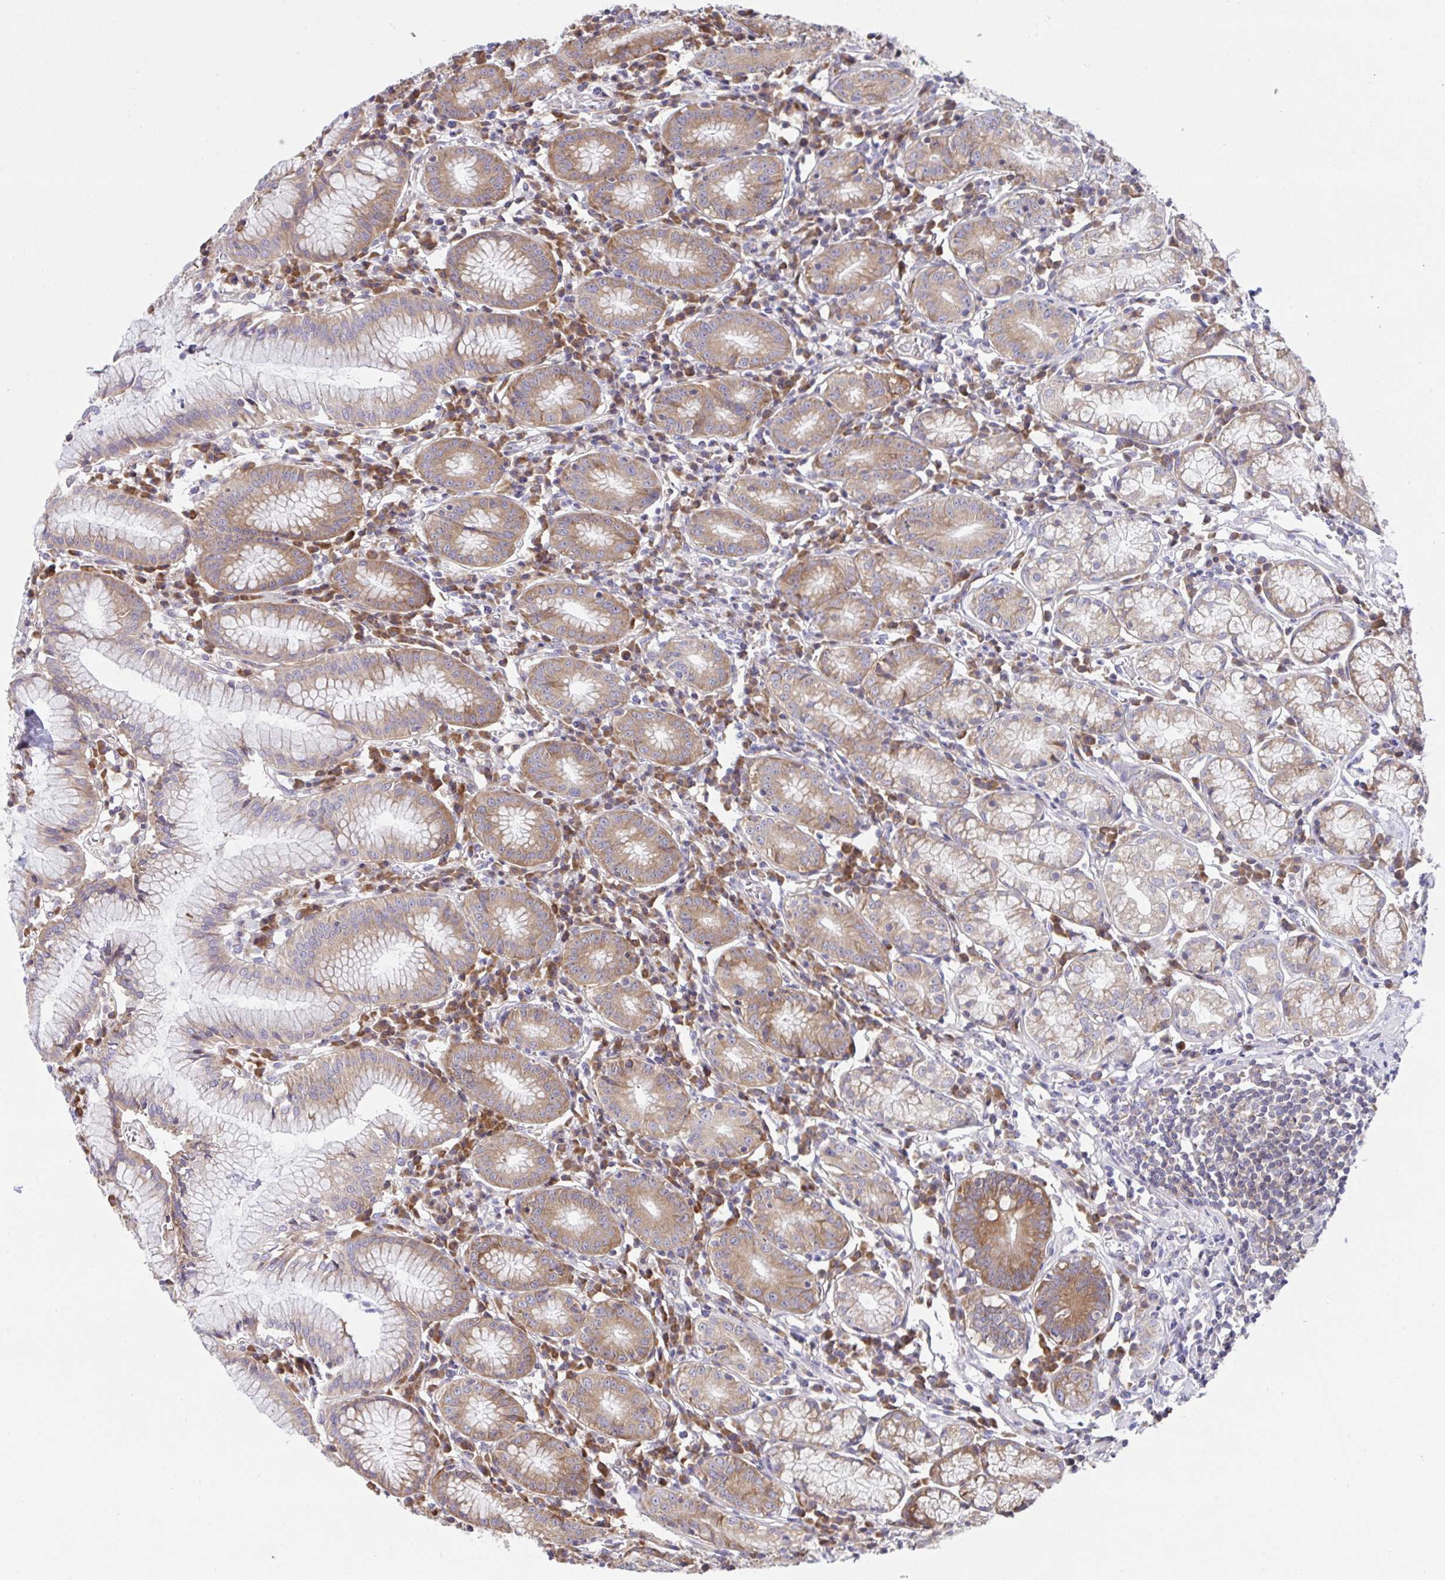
{"staining": {"intensity": "moderate", "quantity": "25%-75%", "location": "cytoplasmic/membranous"}, "tissue": "stomach", "cell_type": "Glandular cells", "image_type": "normal", "snomed": [{"axis": "morphology", "description": "Normal tissue, NOS"}, {"axis": "topography", "description": "Stomach"}], "caption": "Immunohistochemistry (IHC) of normal human stomach displays medium levels of moderate cytoplasmic/membranous expression in about 25%-75% of glandular cells.", "gene": "FAU", "patient": {"sex": "male", "age": 55}}